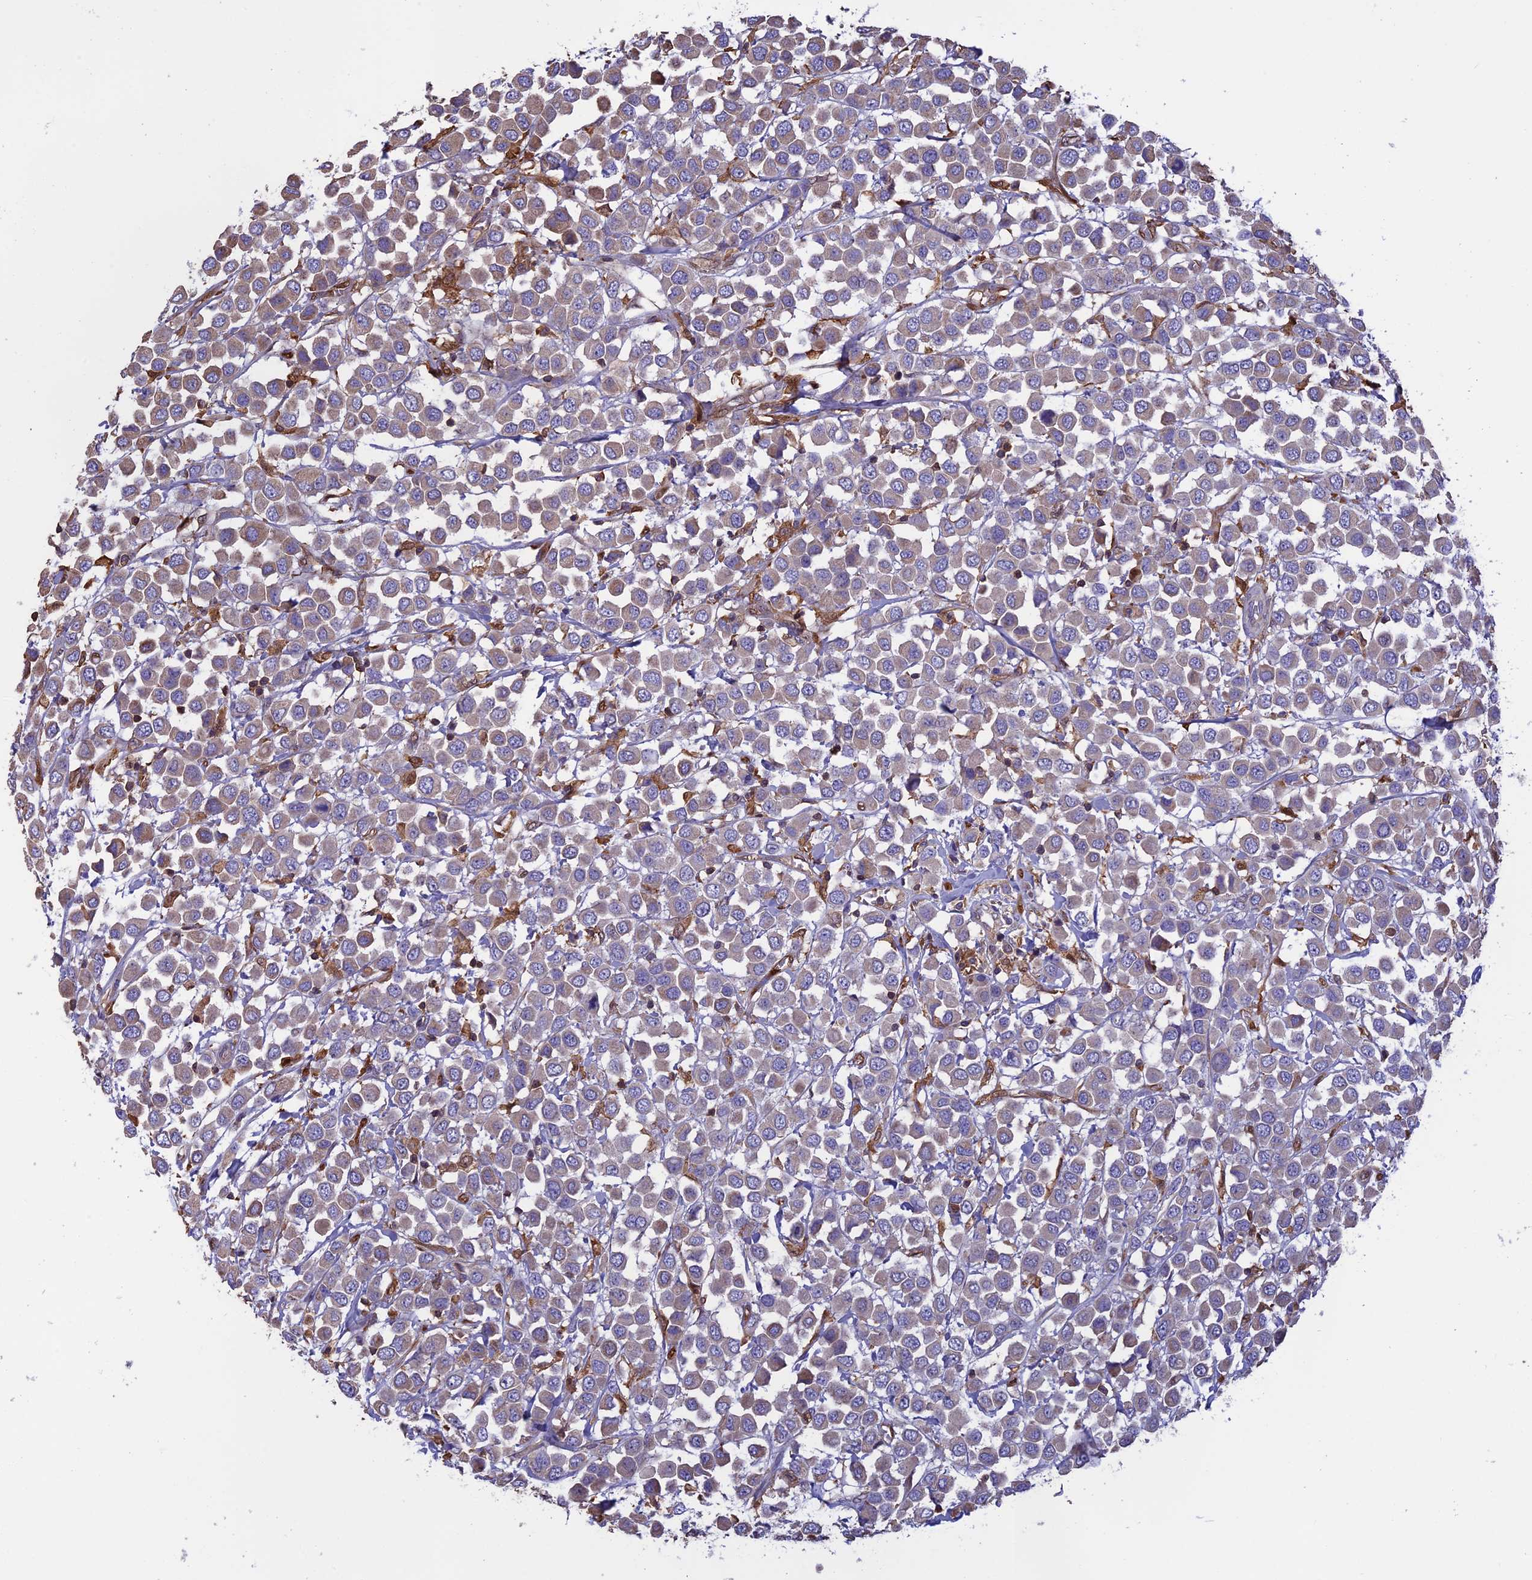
{"staining": {"intensity": "weak", "quantity": "<25%", "location": "cytoplasmic/membranous"}, "tissue": "breast cancer", "cell_type": "Tumor cells", "image_type": "cancer", "snomed": [{"axis": "morphology", "description": "Duct carcinoma"}, {"axis": "topography", "description": "Breast"}], "caption": "Tumor cells are negative for brown protein staining in breast cancer.", "gene": "ARHGAP18", "patient": {"sex": "female", "age": 61}}